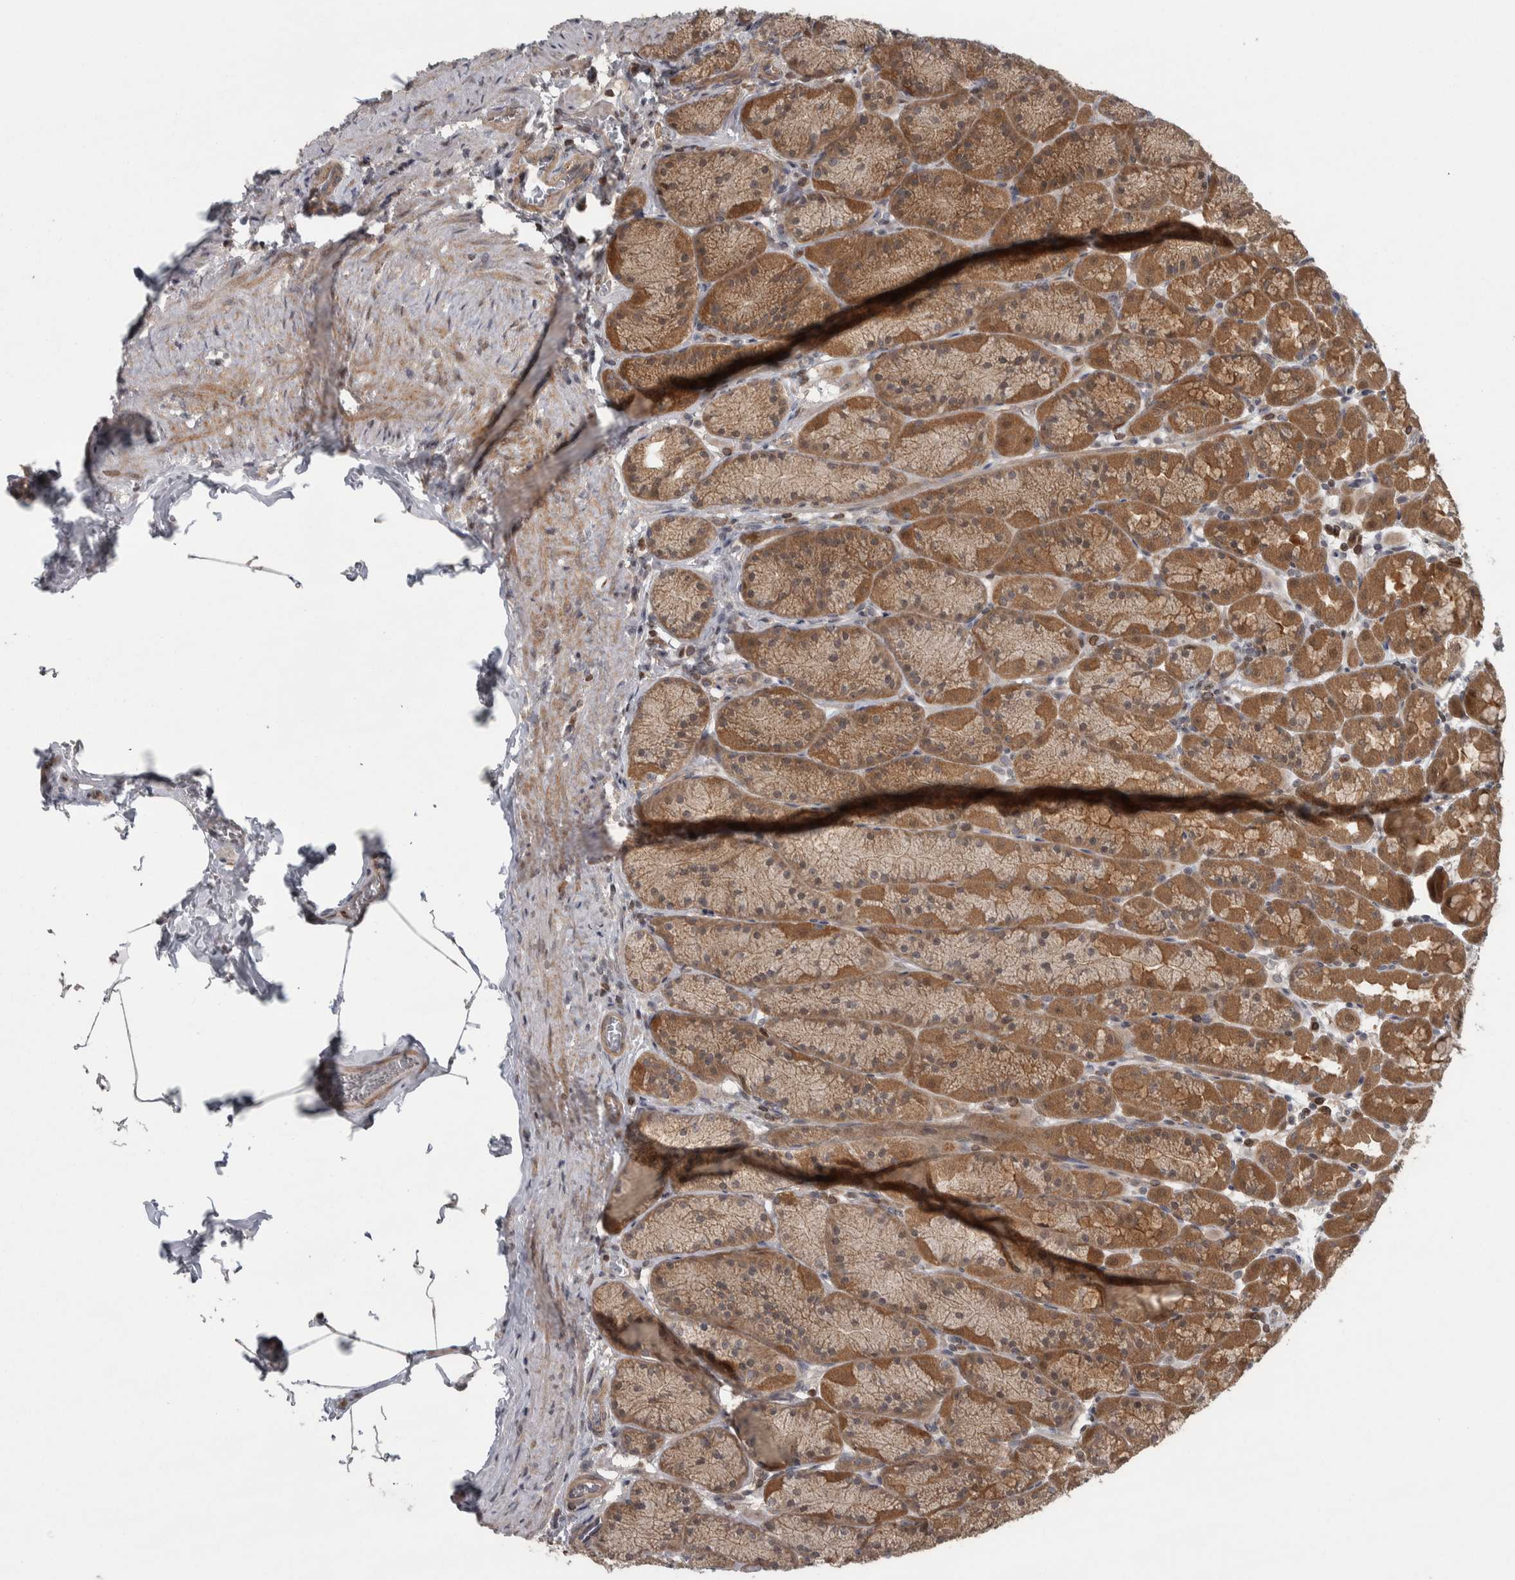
{"staining": {"intensity": "moderate", "quantity": ">75%", "location": "cytoplasmic/membranous"}, "tissue": "stomach", "cell_type": "Glandular cells", "image_type": "normal", "snomed": [{"axis": "morphology", "description": "Normal tissue, NOS"}, {"axis": "topography", "description": "Stomach"}], "caption": "Stomach stained with immunohistochemistry reveals moderate cytoplasmic/membranous positivity in approximately >75% of glandular cells.", "gene": "CWC27", "patient": {"sex": "male", "age": 42}}